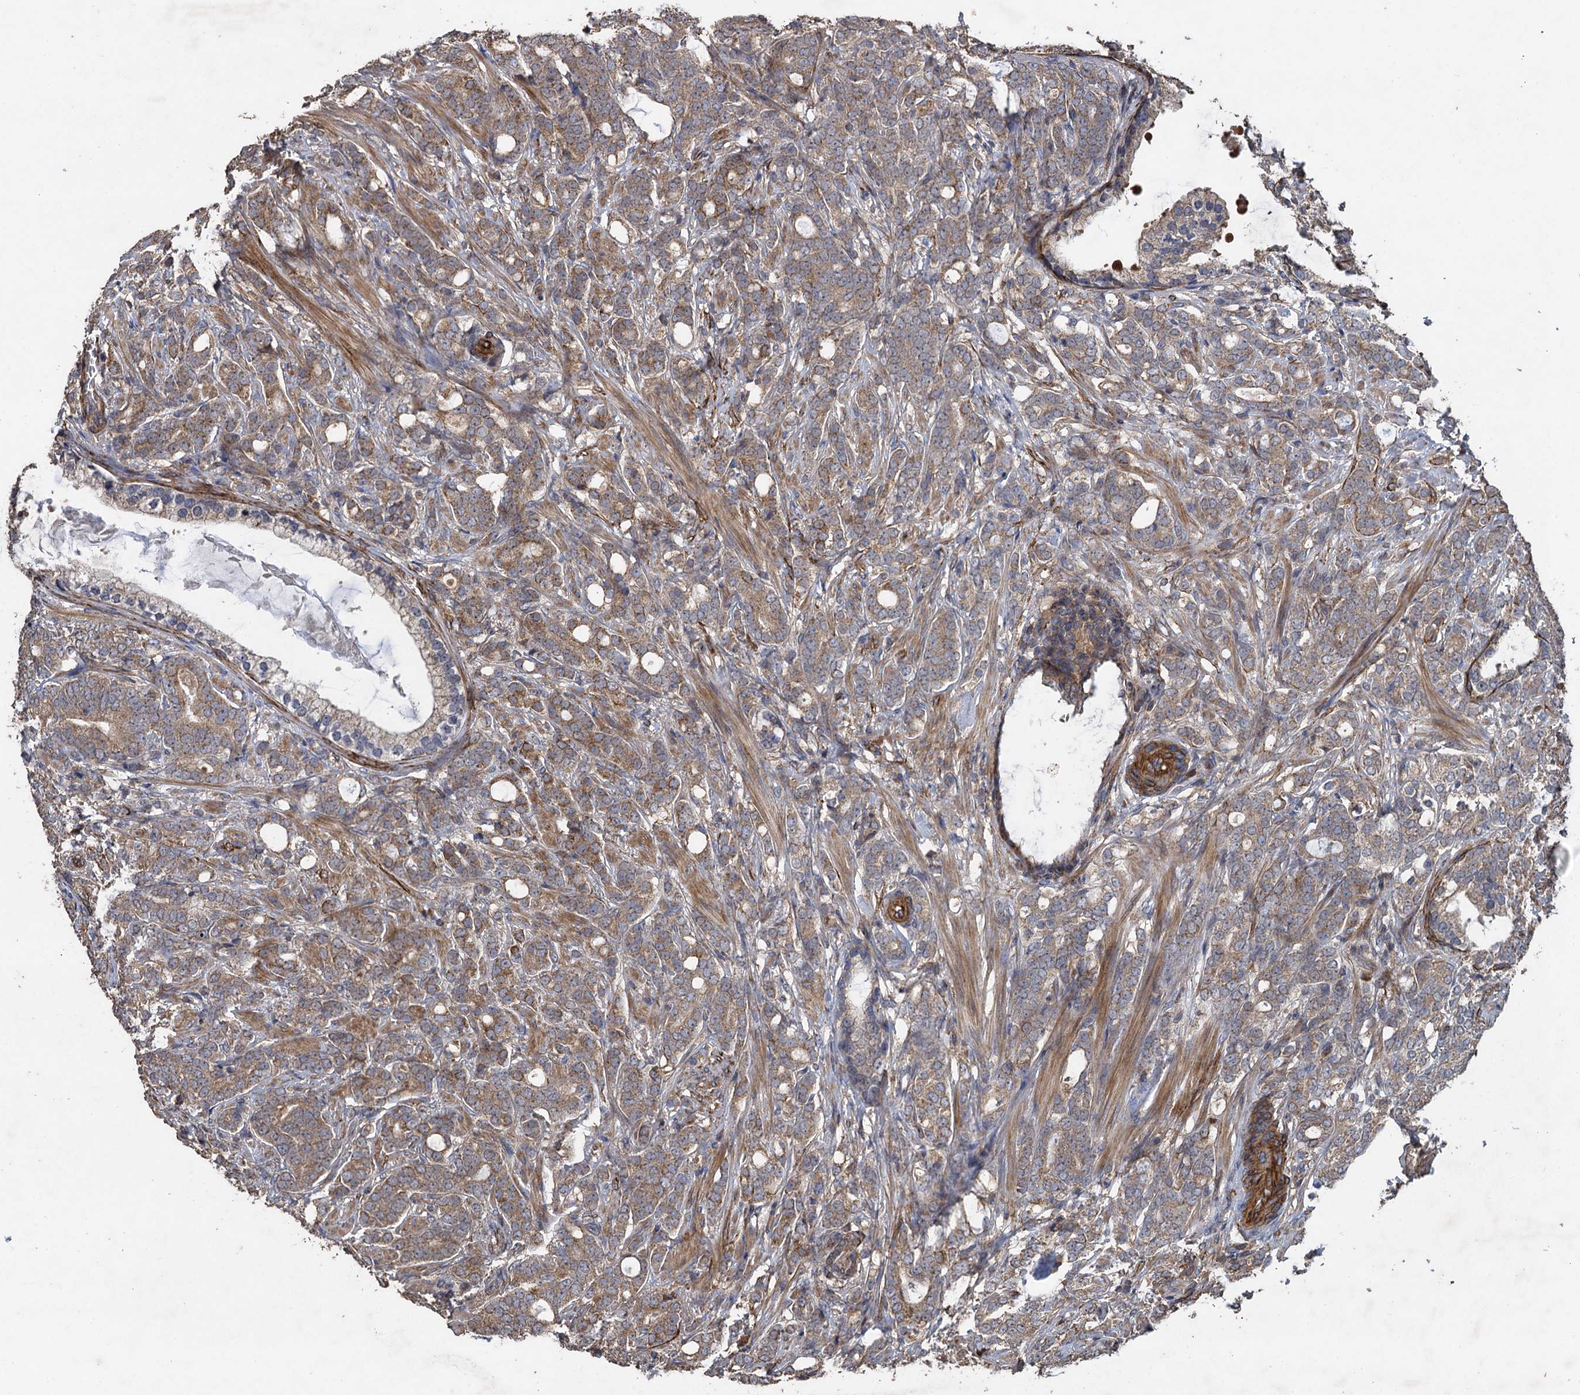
{"staining": {"intensity": "moderate", "quantity": ">75%", "location": "cytoplasmic/membranous"}, "tissue": "prostate cancer", "cell_type": "Tumor cells", "image_type": "cancer", "snomed": [{"axis": "morphology", "description": "Adenocarcinoma, Low grade"}, {"axis": "topography", "description": "Prostate"}], "caption": "A micrograph showing moderate cytoplasmic/membranous staining in approximately >75% of tumor cells in prostate low-grade adenocarcinoma, as visualized by brown immunohistochemical staining.", "gene": "TXNDC11", "patient": {"sex": "male", "age": 71}}